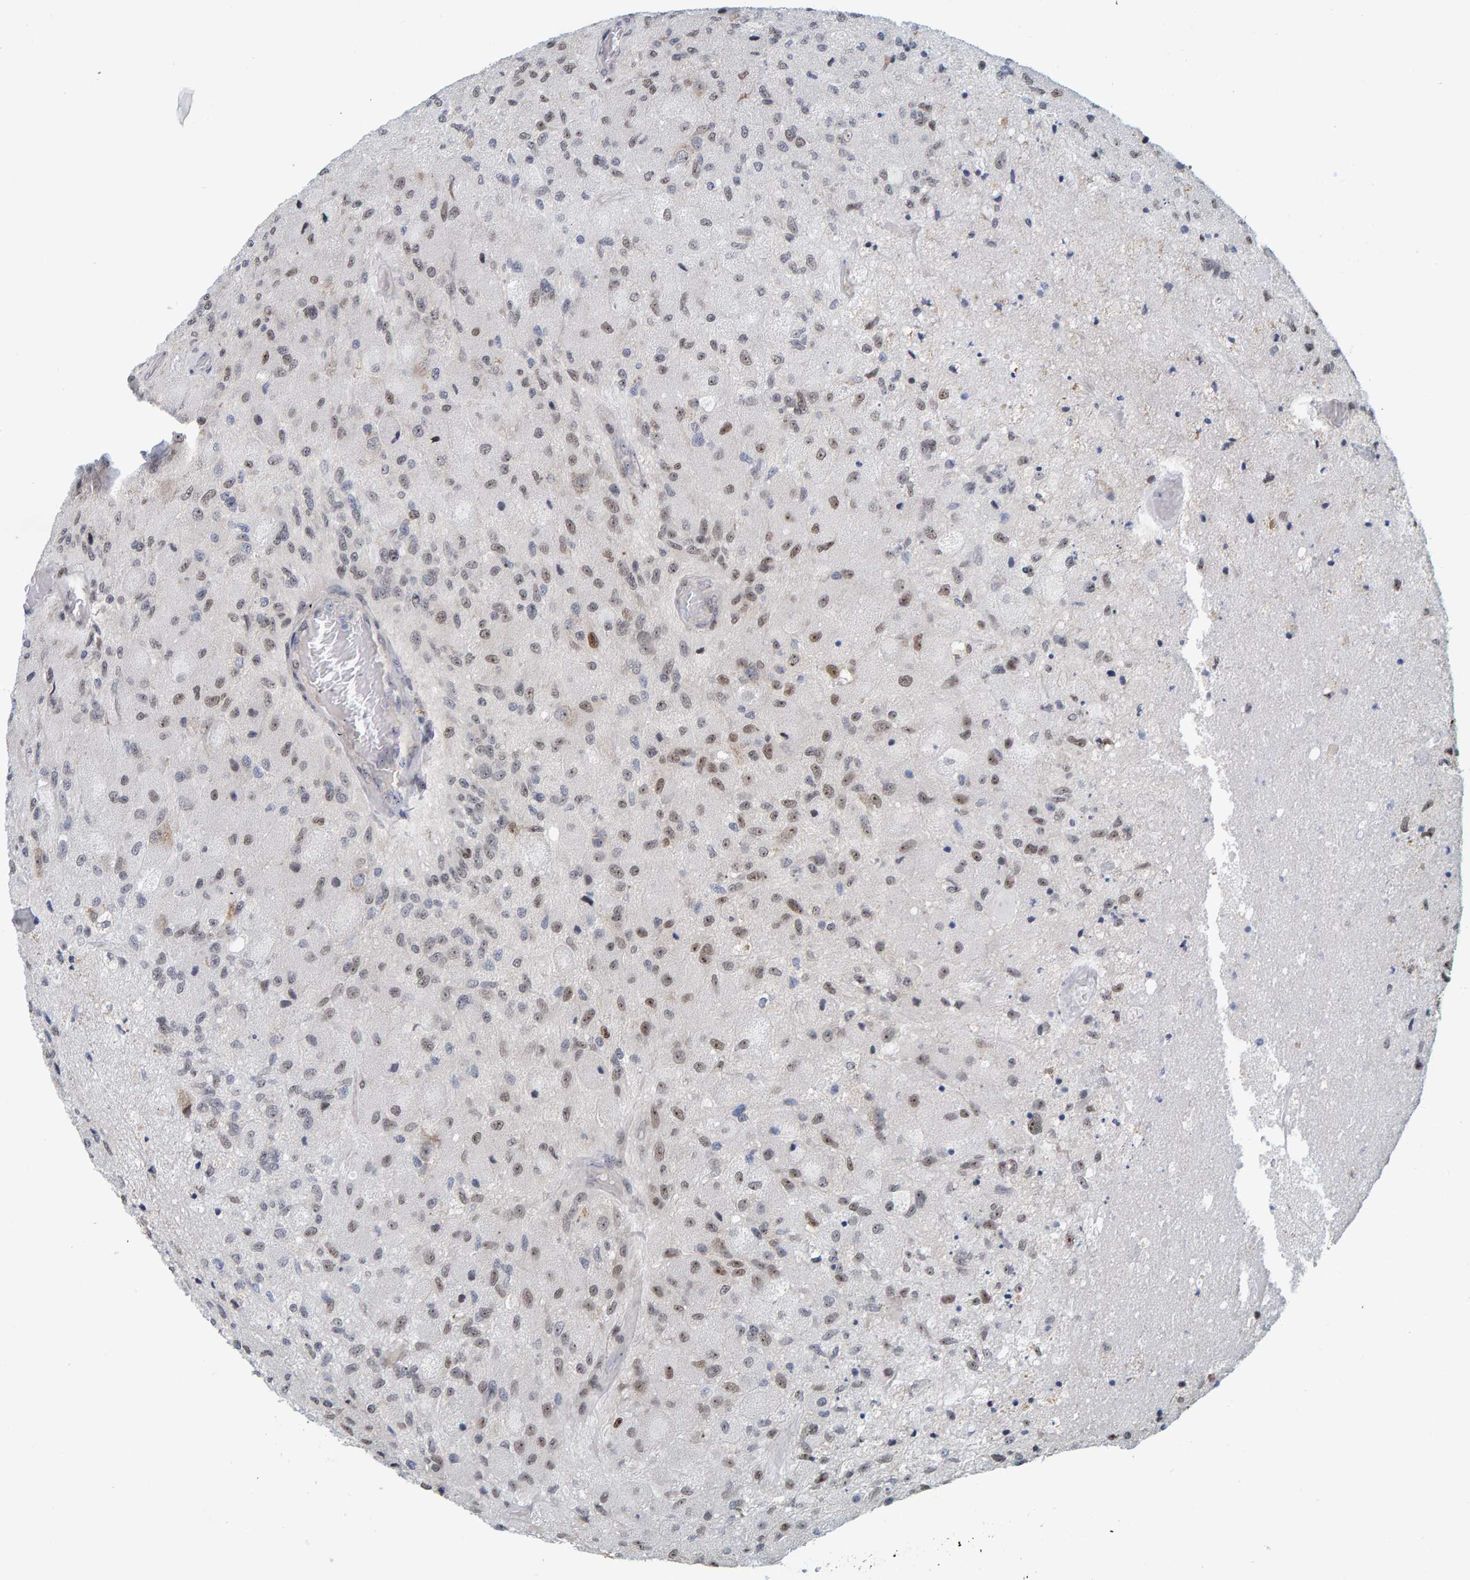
{"staining": {"intensity": "moderate", "quantity": ">75%", "location": "nuclear"}, "tissue": "glioma", "cell_type": "Tumor cells", "image_type": "cancer", "snomed": [{"axis": "morphology", "description": "Normal tissue, NOS"}, {"axis": "morphology", "description": "Glioma, malignant, High grade"}, {"axis": "topography", "description": "Cerebral cortex"}], "caption": "Tumor cells display medium levels of moderate nuclear positivity in approximately >75% of cells in glioma. (brown staining indicates protein expression, while blue staining denotes nuclei).", "gene": "POLR1E", "patient": {"sex": "male", "age": 77}}